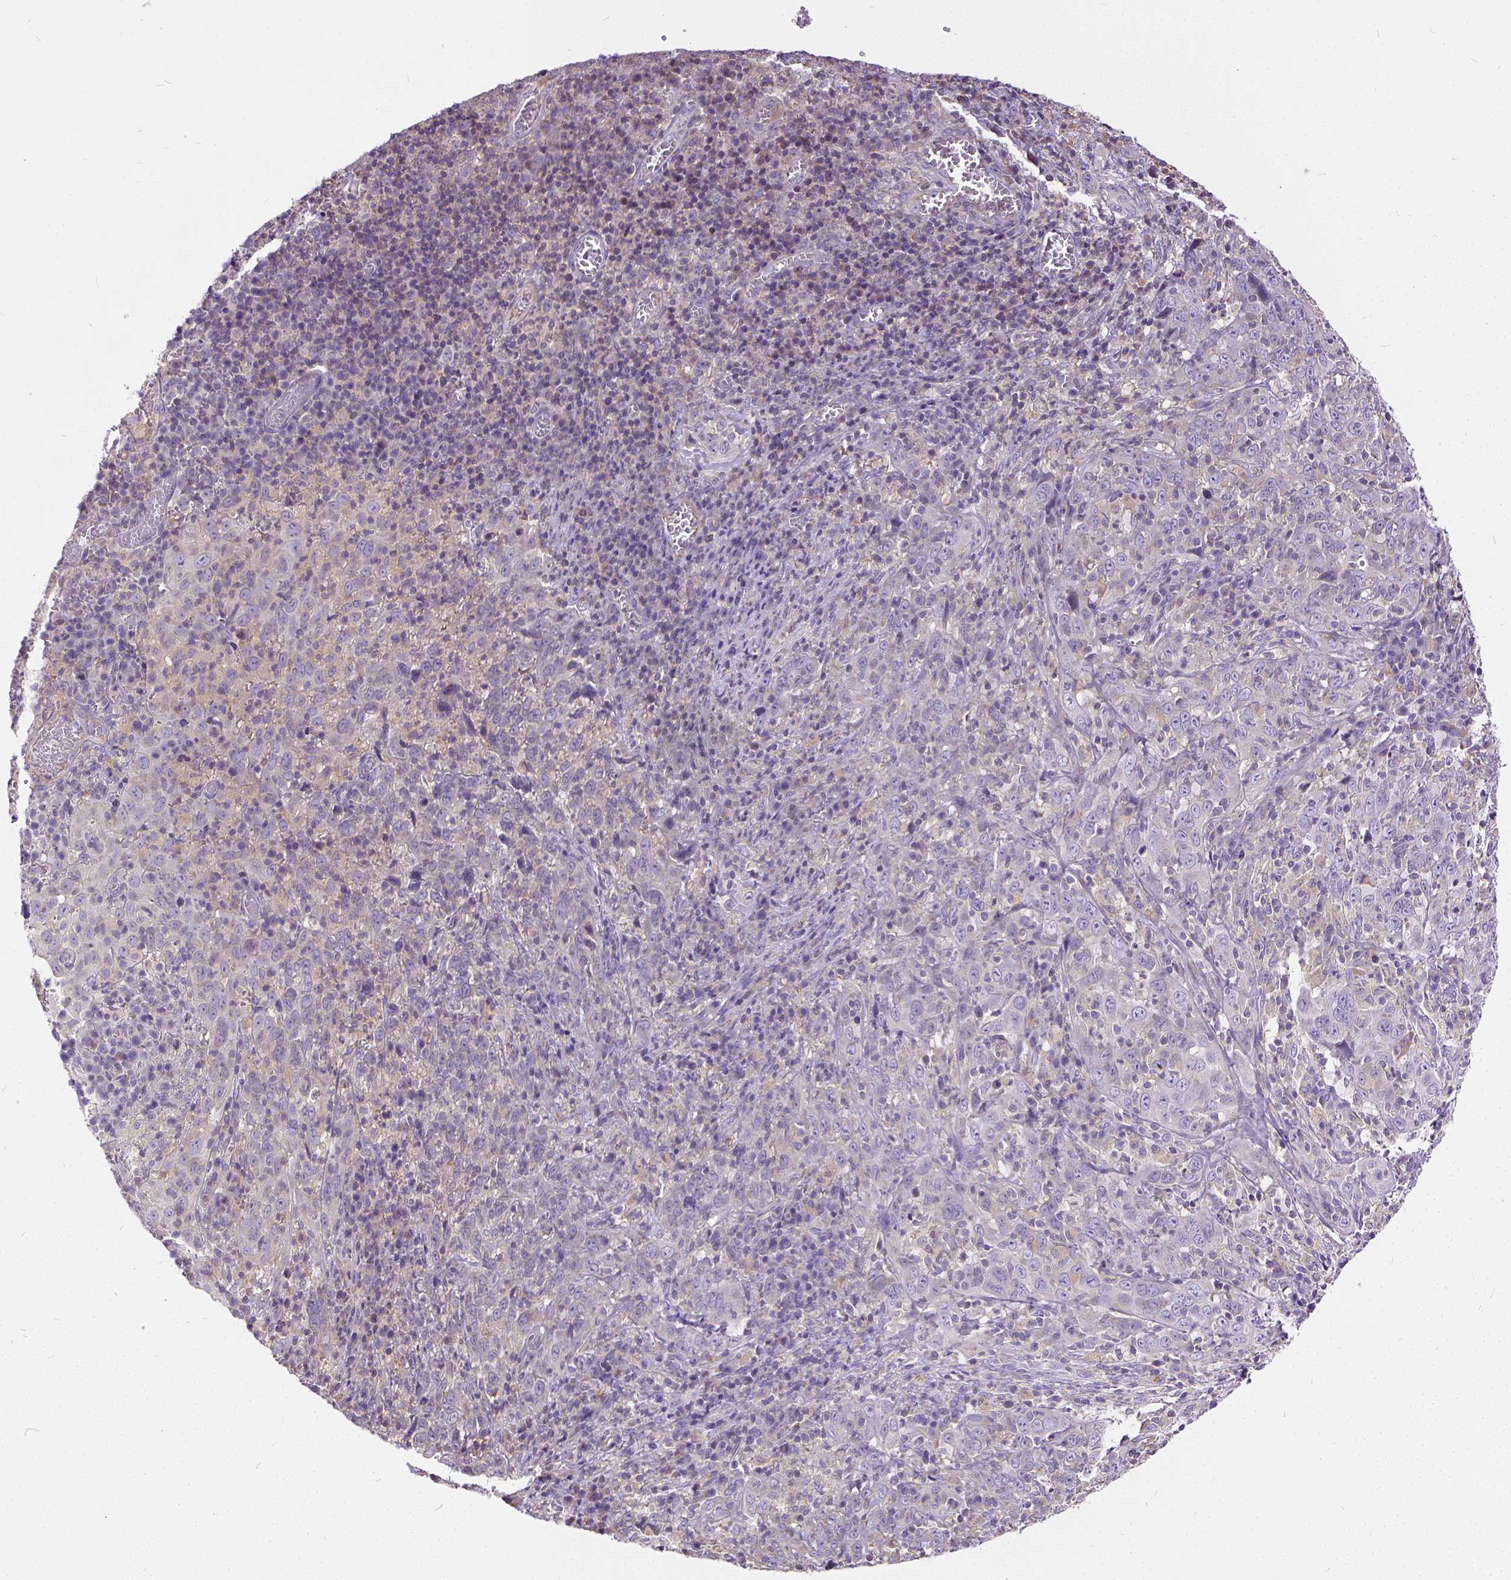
{"staining": {"intensity": "negative", "quantity": "none", "location": "none"}, "tissue": "cervical cancer", "cell_type": "Tumor cells", "image_type": "cancer", "snomed": [{"axis": "morphology", "description": "Squamous cell carcinoma, NOS"}, {"axis": "topography", "description": "Cervix"}], "caption": "A photomicrograph of cervical cancer stained for a protein exhibits no brown staining in tumor cells.", "gene": "CADM4", "patient": {"sex": "female", "age": 46}}